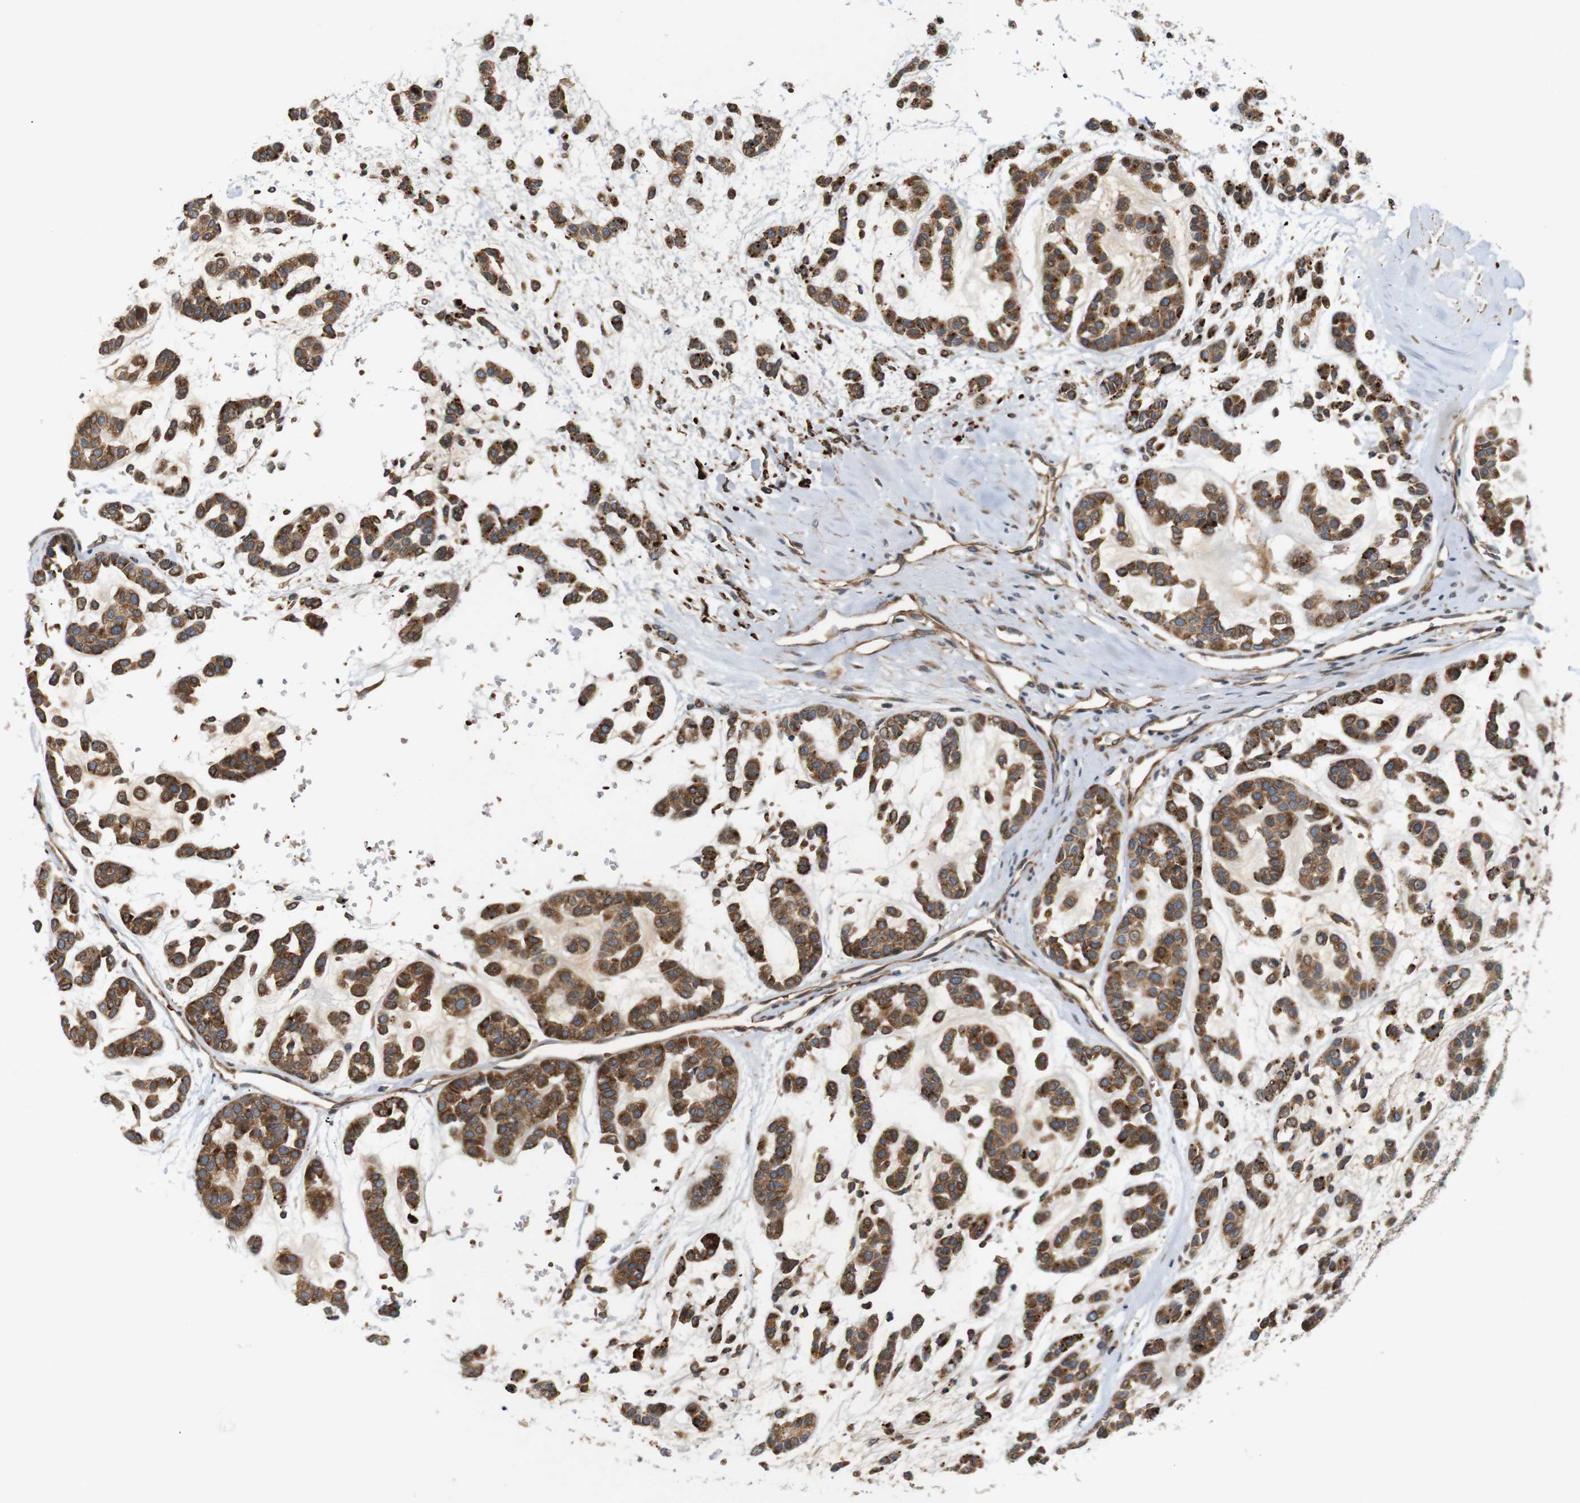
{"staining": {"intensity": "strong", "quantity": ">75%", "location": "cytoplasmic/membranous"}, "tissue": "head and neck cancer", "cell_type": "Tumor cells", "image_type": "cancer", "snomed": [{"axis": "morphology", "description": "Adenocarcinoma, NOS"}, {"axis": "morphology", "description": "Adenoma, NOS"}, {"axis": "topography", "description": "Head-Neck"}], "caption": "Brown immunohistochemical staining in human head and neck cancer (adenoma) demonstrates strong cytoplasmic/membranous staining in approximately >75% of tumor cells.", "gene": "RPTOR", "patient": {"sex": "female", "age": 55}}